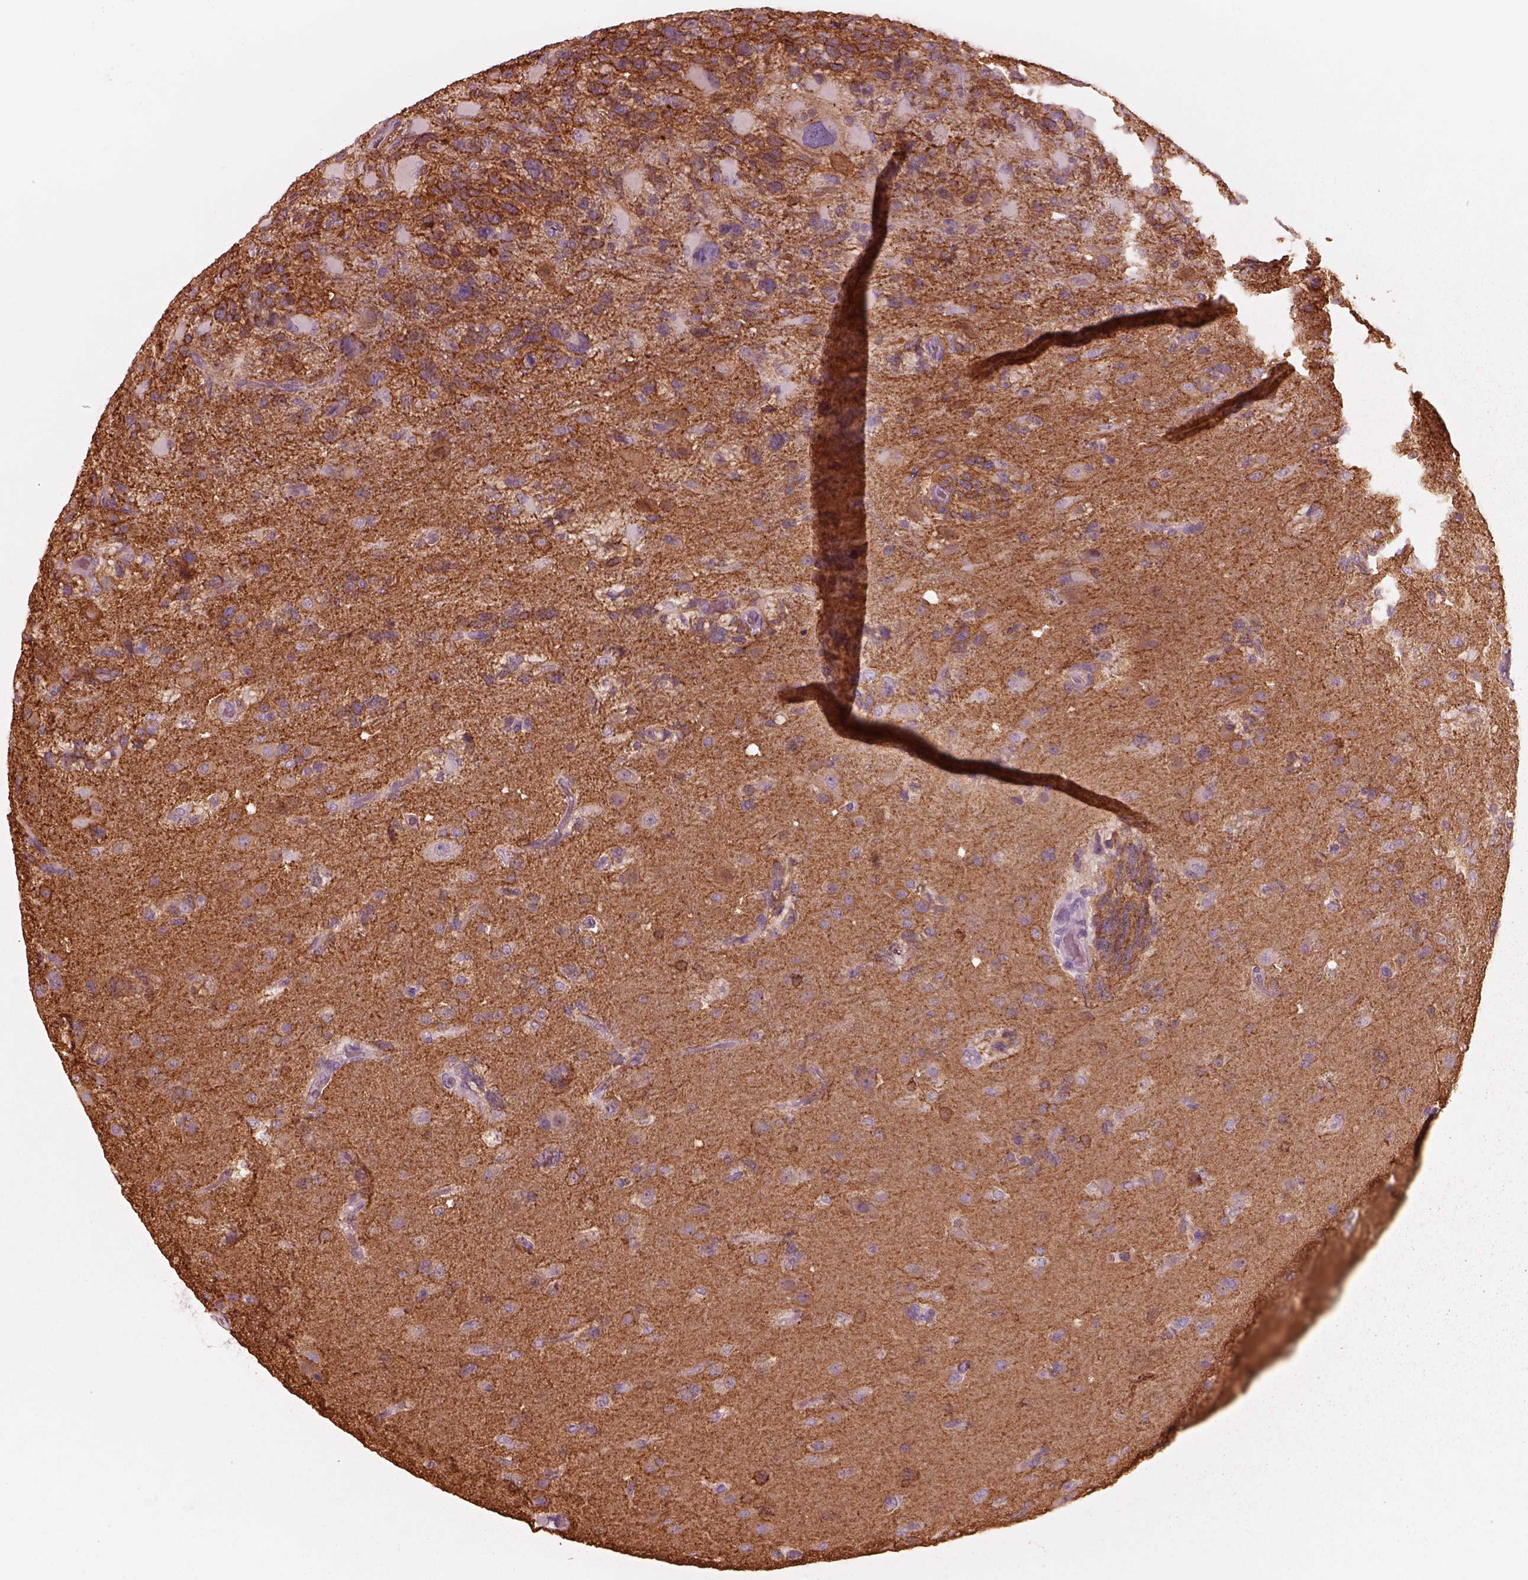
{"staining": {"intensity": "negative", "quantity": "none", "location": "none"}, "tissue": "glioma", "cell_type": "Tumor cells", "image_type": "cancer", "snomed": [{"axis": "morphology", "description": "Glioma, malignant, High grade"}, {"axis": "topography", "description": "Brain"}], "caption": "High power microscopy photomicrograph of an IHC photomicrograph of malignant glioma (high-grade), revealing no significant expression in tumor cells.", "gene": "GPRIN1", "patient": {"sex": "female", "age": 71}}